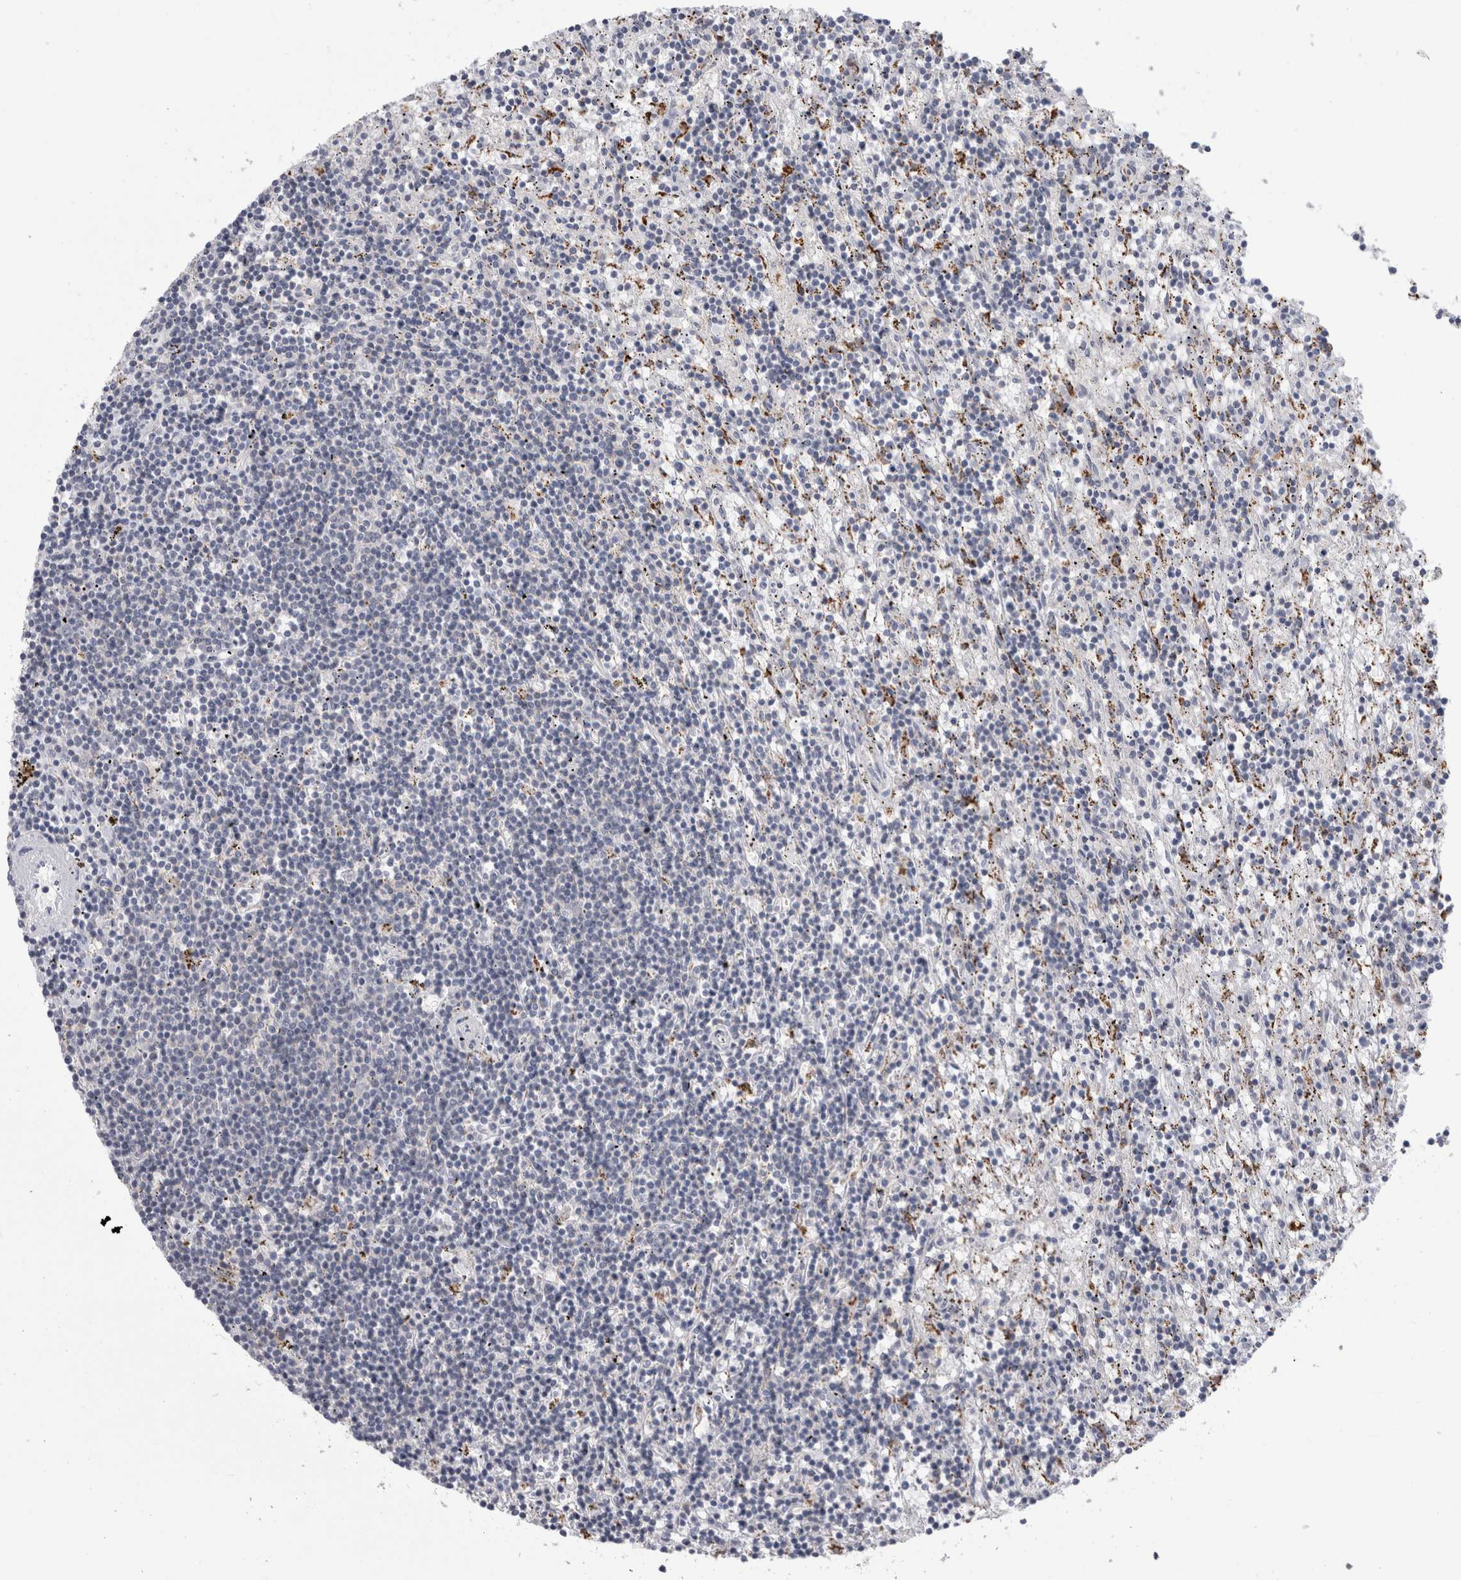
{"staining": {"intensity": "negative", "quantity": "none", "location": "none"}, "tissue": "lymphoma", "cell_type": "Tumor cells", "image_type": "cancer", "snomed": [{"axis": "morphology", "description": "Malignant lymphoma, non-Hodgkin's type, Low grade"}, {"axis": "topography", "description": "Spleen"}], "caption": "Tumor cells are negative for protein expression in human lymphoma.", "gene": "GATM", "patient": {"sex": "male", "age": 76}}